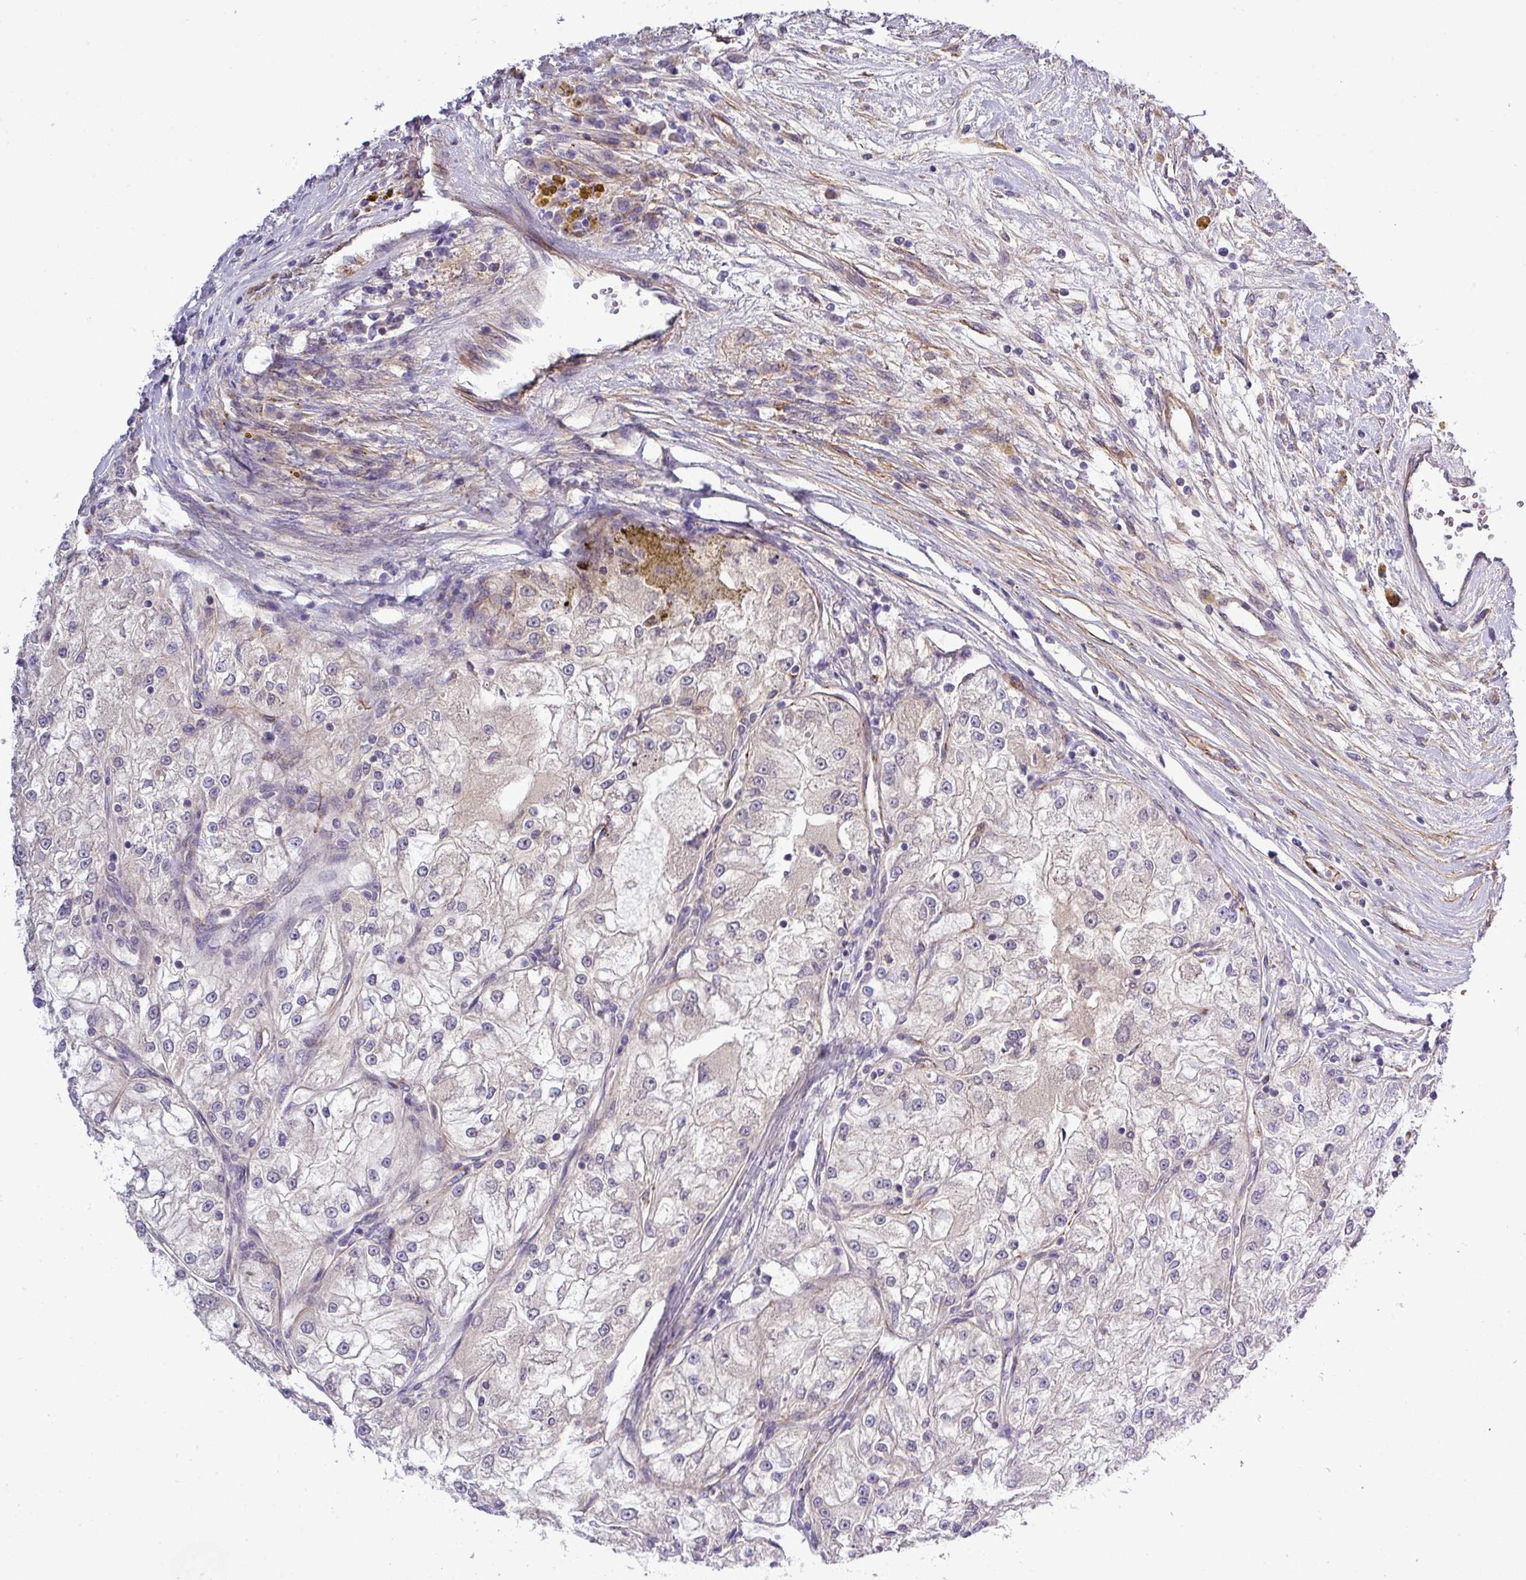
{"staining": {"intensity": "weak", "quantity": "<25%", "location": "cytoplasmic/membranous"}, "tissue": "renal cancer", "cell_type": "Tumor cells", "image_type": "cancer", "snomed": [{"axis": "morphology", "description": "Adenocarcinoma, NOS"}, {"axis": "topography", "description": "Kidney"}], "caption": "This is an IHC photomicrograph of human renal cancer (adenocarcinoma). There is no staining in tumor cells.", "gene": "PARD6A", "patient": {"sex": "female", "age": 72}}